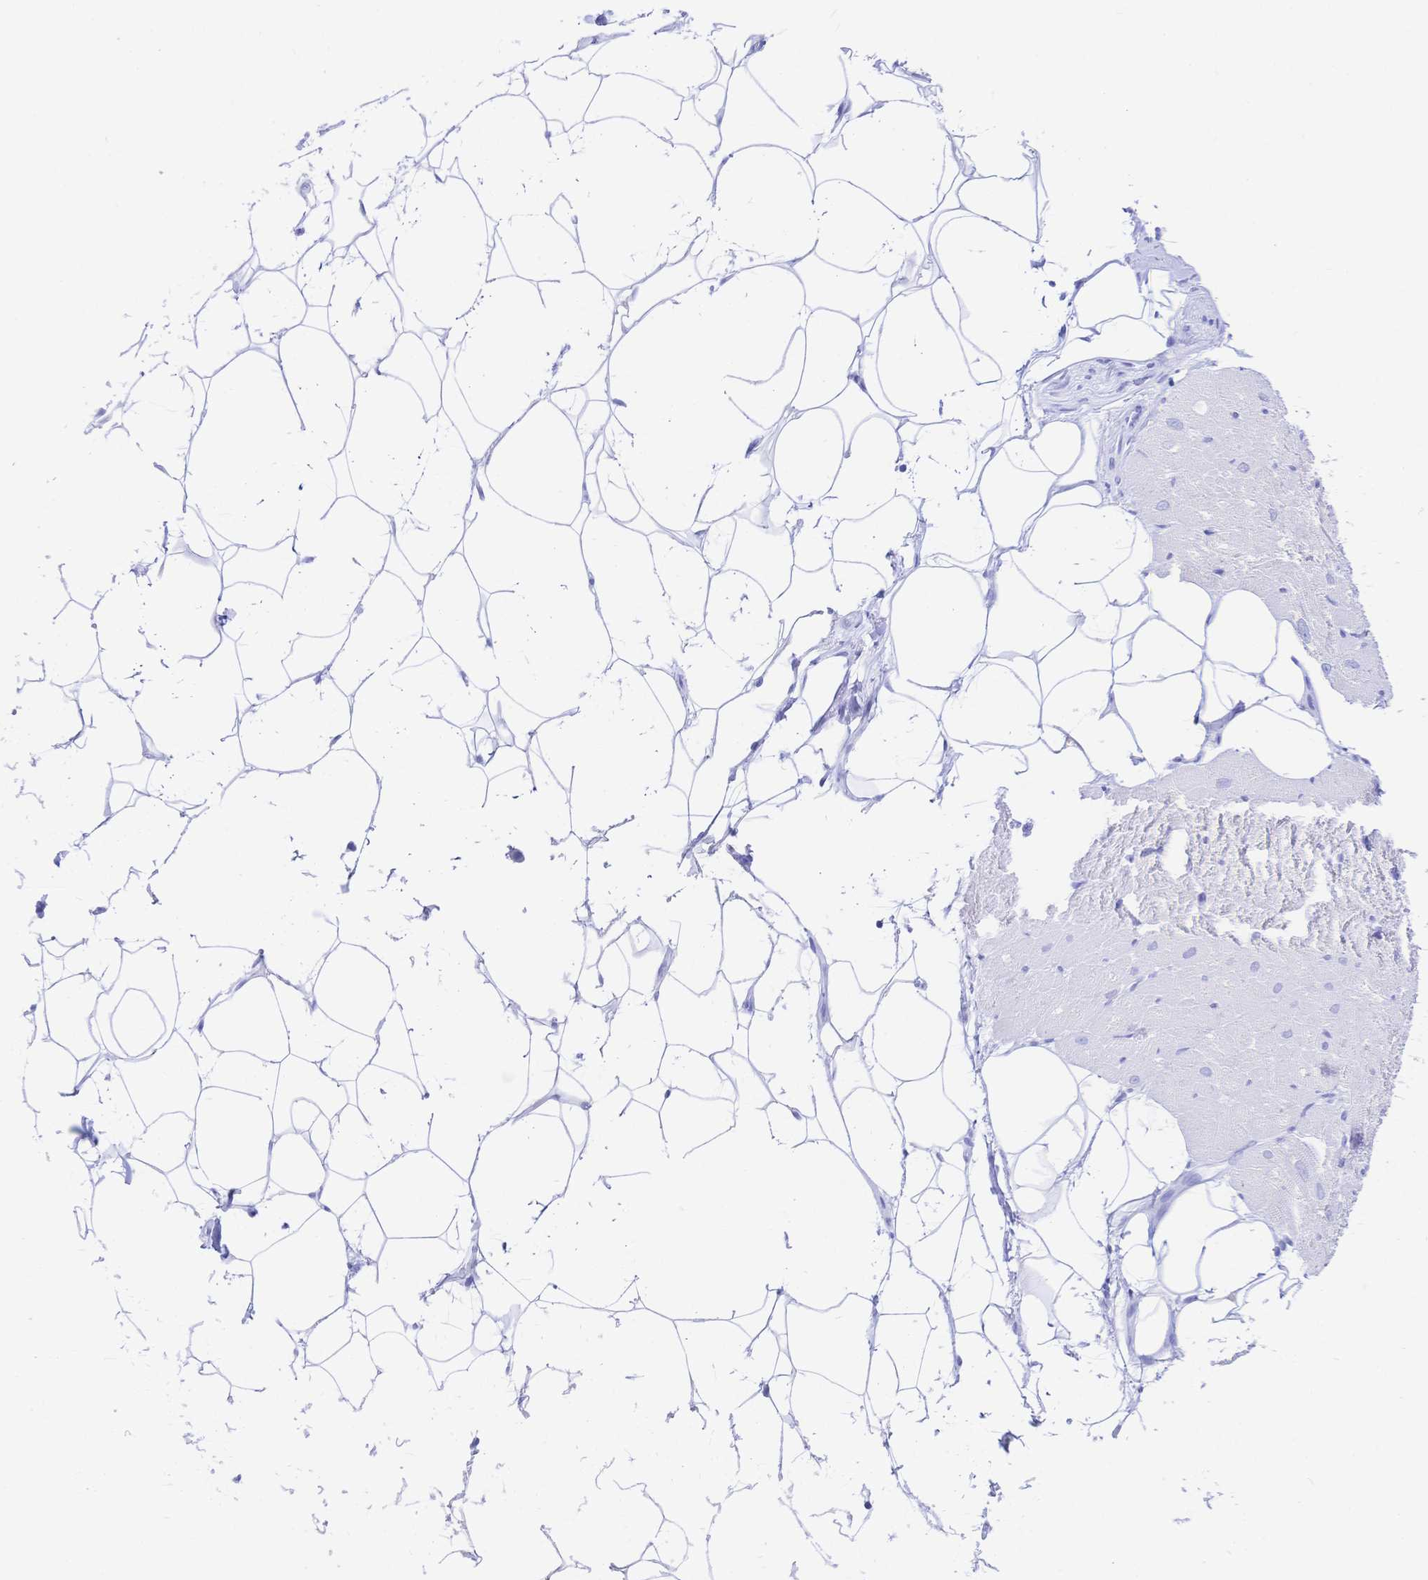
{"staining": {"intensity": "negative", "quantity": "none", "location": "none"}, "tissue": "heart muscle", "cell_type": "Cardiomyocytes", "image_type": "normal", "snomed": [{"axis": "morphology", "description": "Normal tissue, NOS"}, {"axis": "topography", "description": "Heart"}], "caption": "Cardiomyocytes are negative for protein expression in normal human heart muscle. (DAB immunohistochemistry with hematoxylin counter stain).", "gene": "UMOD", "patient": {"sex": "male", "age": 62}}